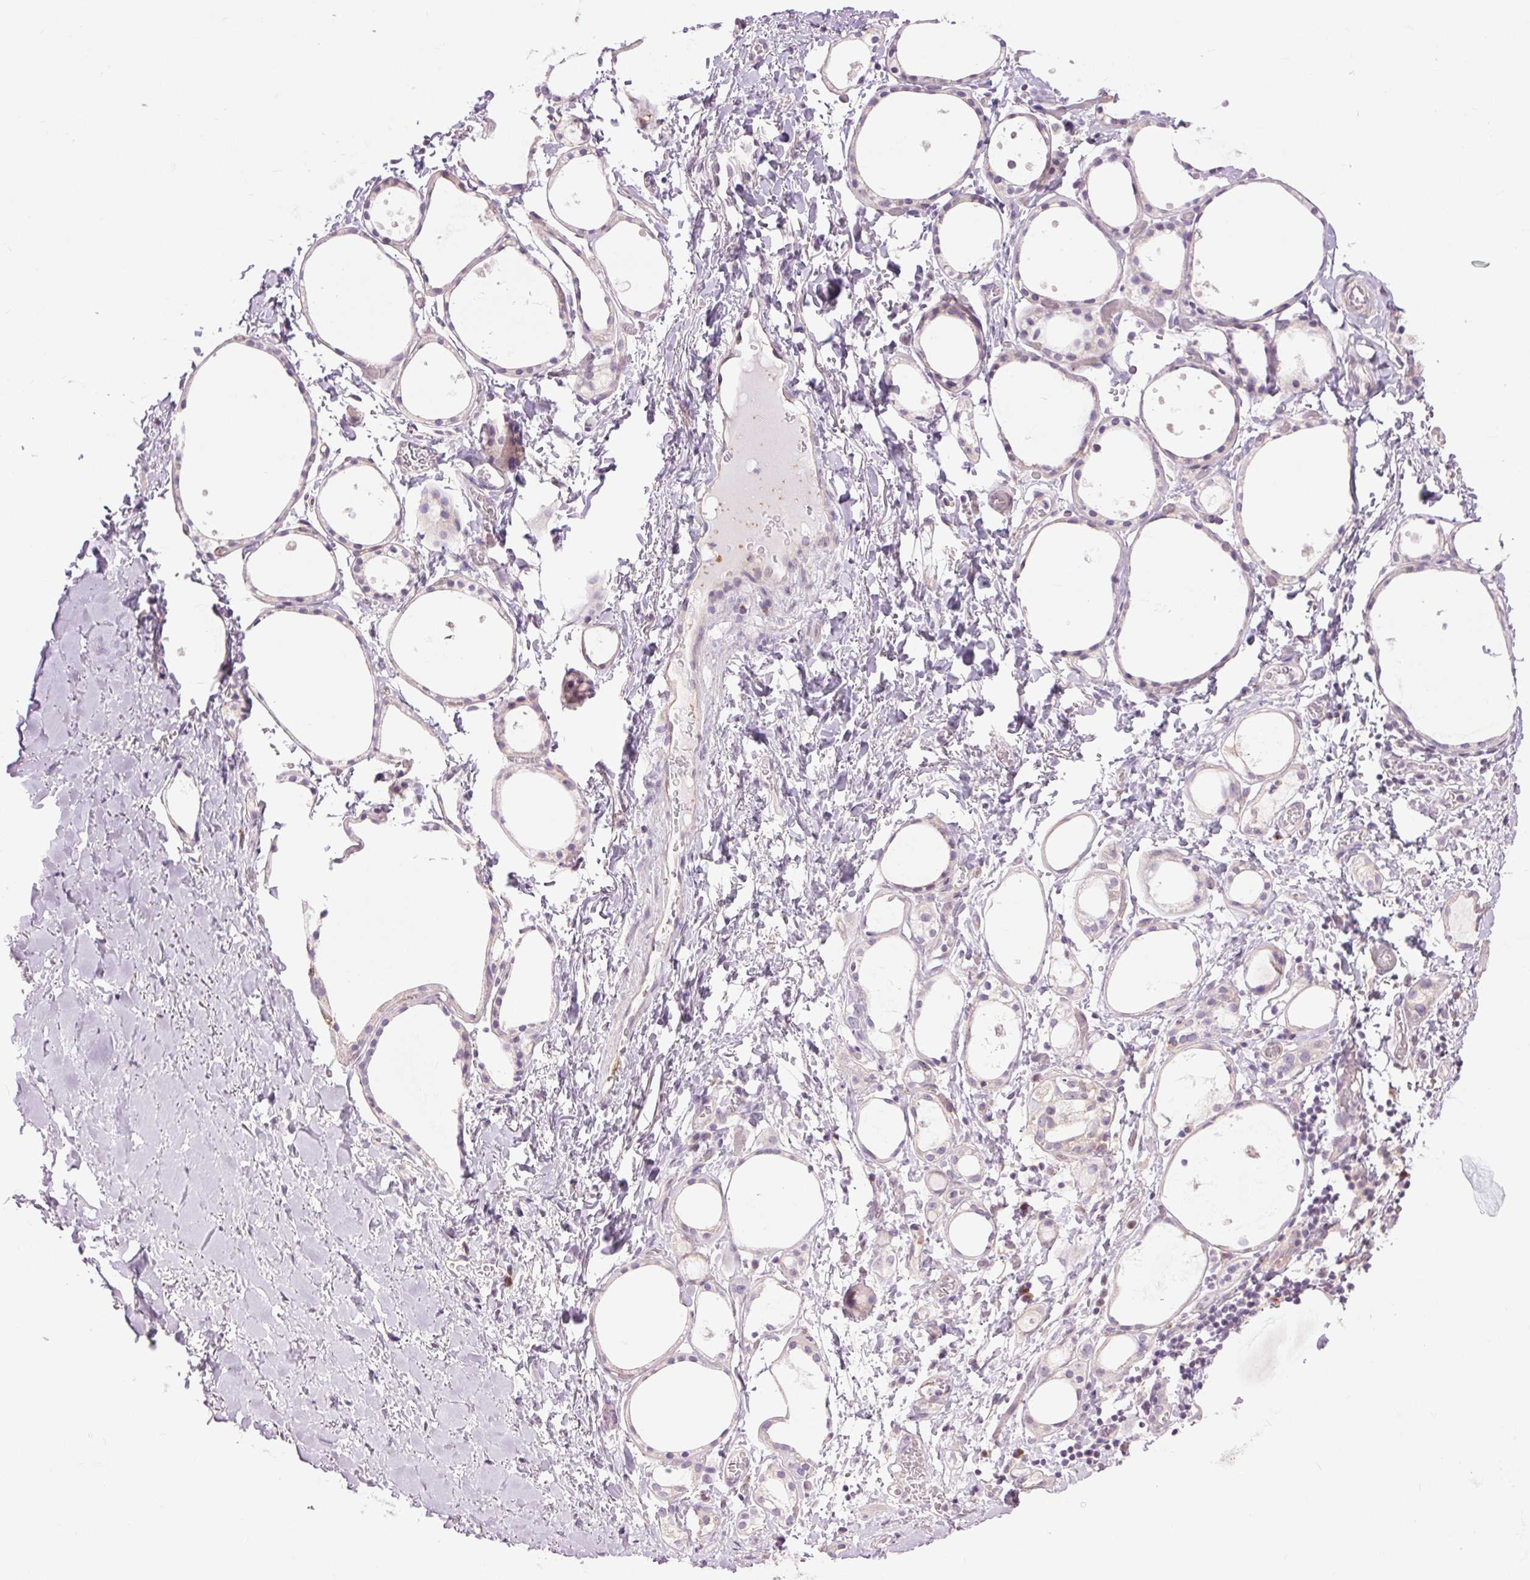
{"staining": {"intensity": "weak", "quantity": "<25%", "location": "cytoplasmic/membranous"}, "tissue": "thyroid gland", "cell_type": "Glandular cells", "image_type": "normal", "snomed": [{"axis": "morphology", "description": "Normal tissue, NOS"}, {"axis": "topography", "description": "Thyroid gland"}], "caption": "Immunohistochemistry (IHC) image of benign thyroid gland stained for a protein (brown), which demonstrates no expression in glandular cells.", "gene": "CTNNA3", "patient": {"sex": "male", "age": 68}}